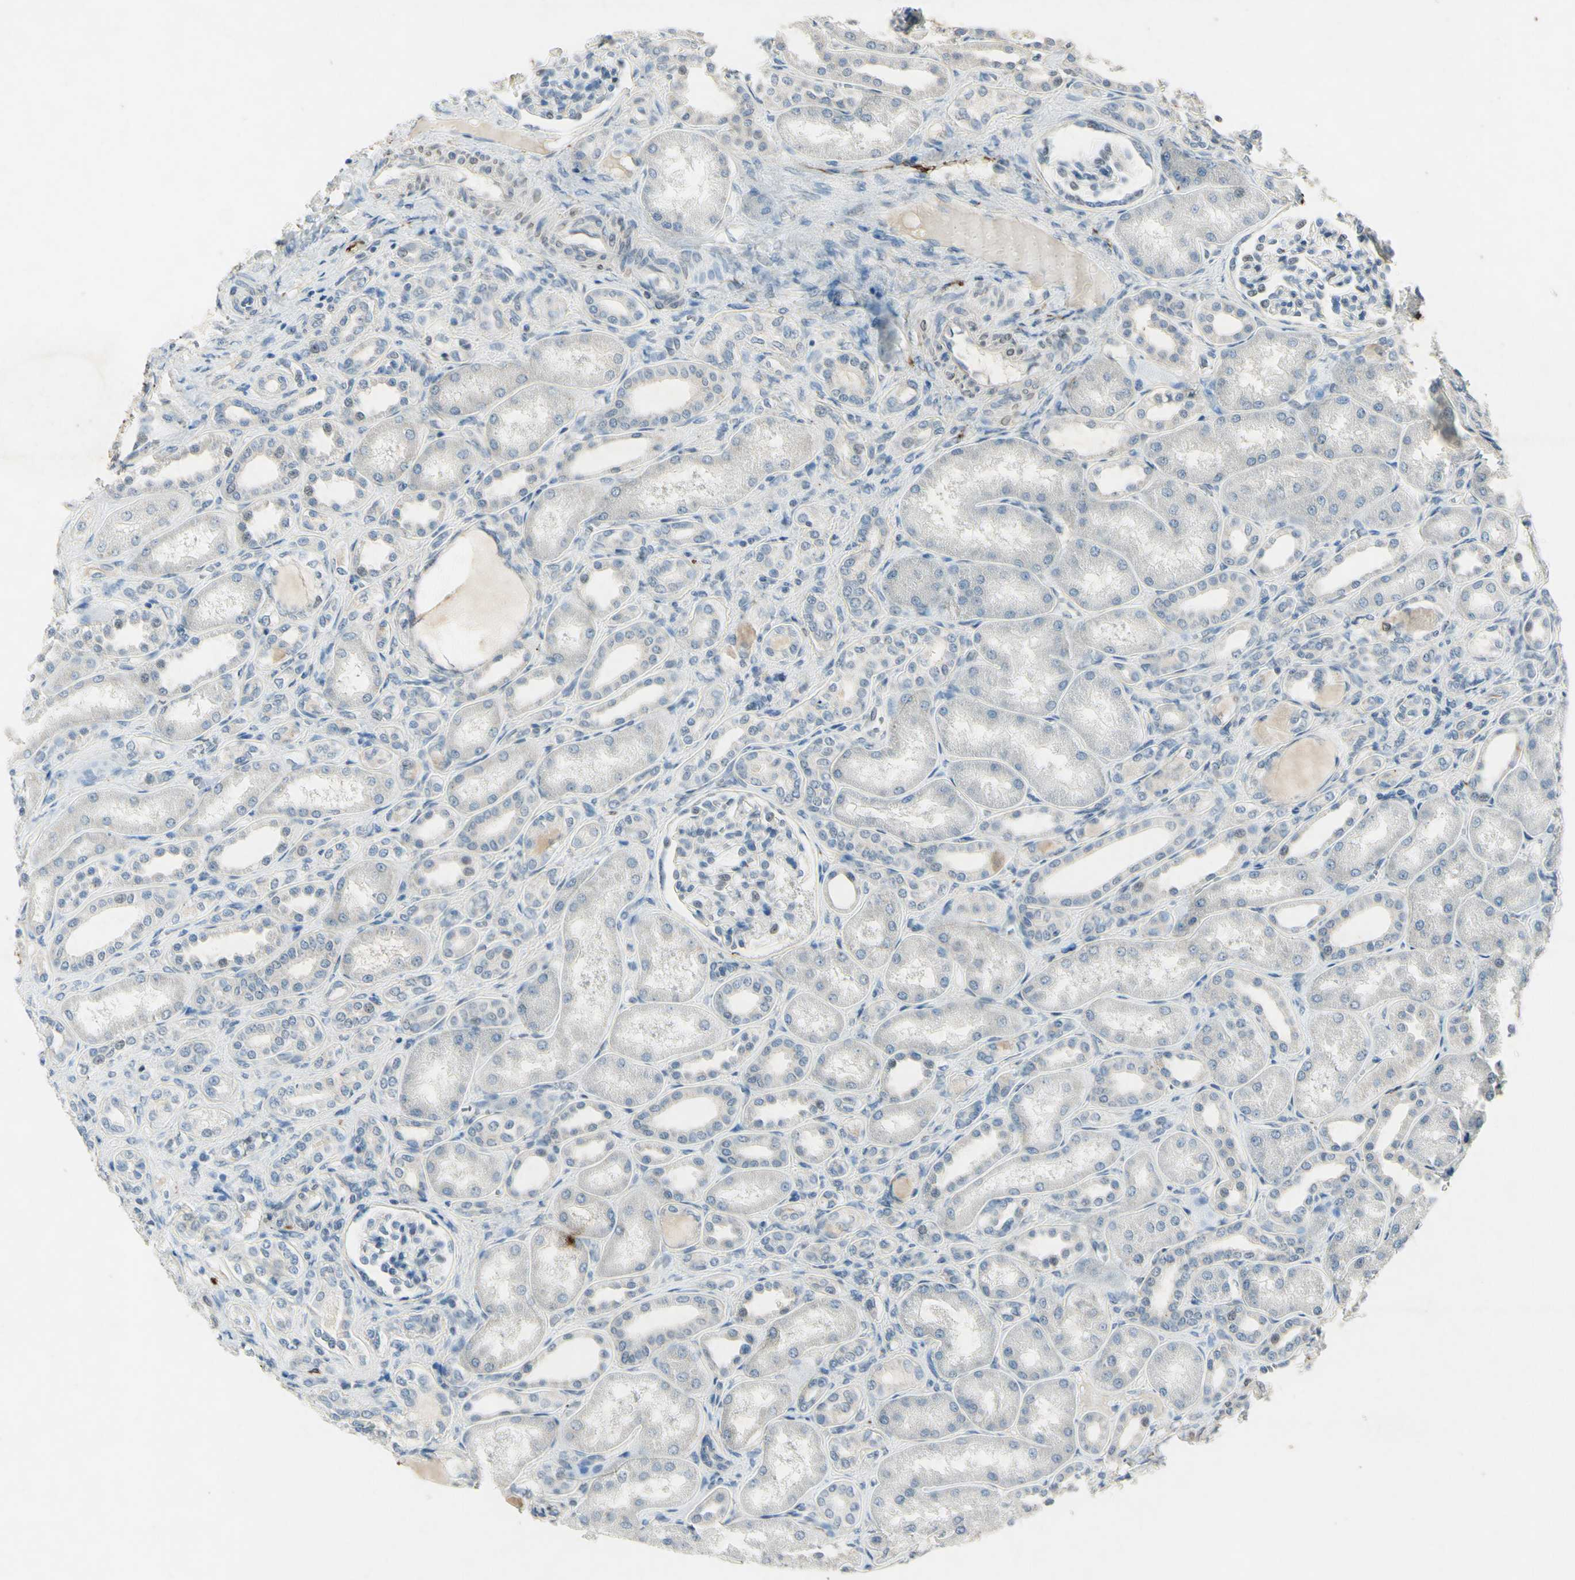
{"staining": {"intensity": "negative", "quantity": "none", "location": "none"}, "tissue": "kidney", "cell_type": "Cells in glomeruli", "image_type": "normal", "snomed": [{"axis": "morphology", "description": "Normal tissue, NOS"}, {"axis": "topography", "description": "Kidney"}], "caption": "There is no significant staining in cells in glomeruli of kidney. The staining was performed using DAB to visualize the protein expression in brown, while the nuclei were stained in blue with hematoxylin (Magnification: 20x).", "gene": "SNAP91", "patient": {"sex": "male", "age": 7}}